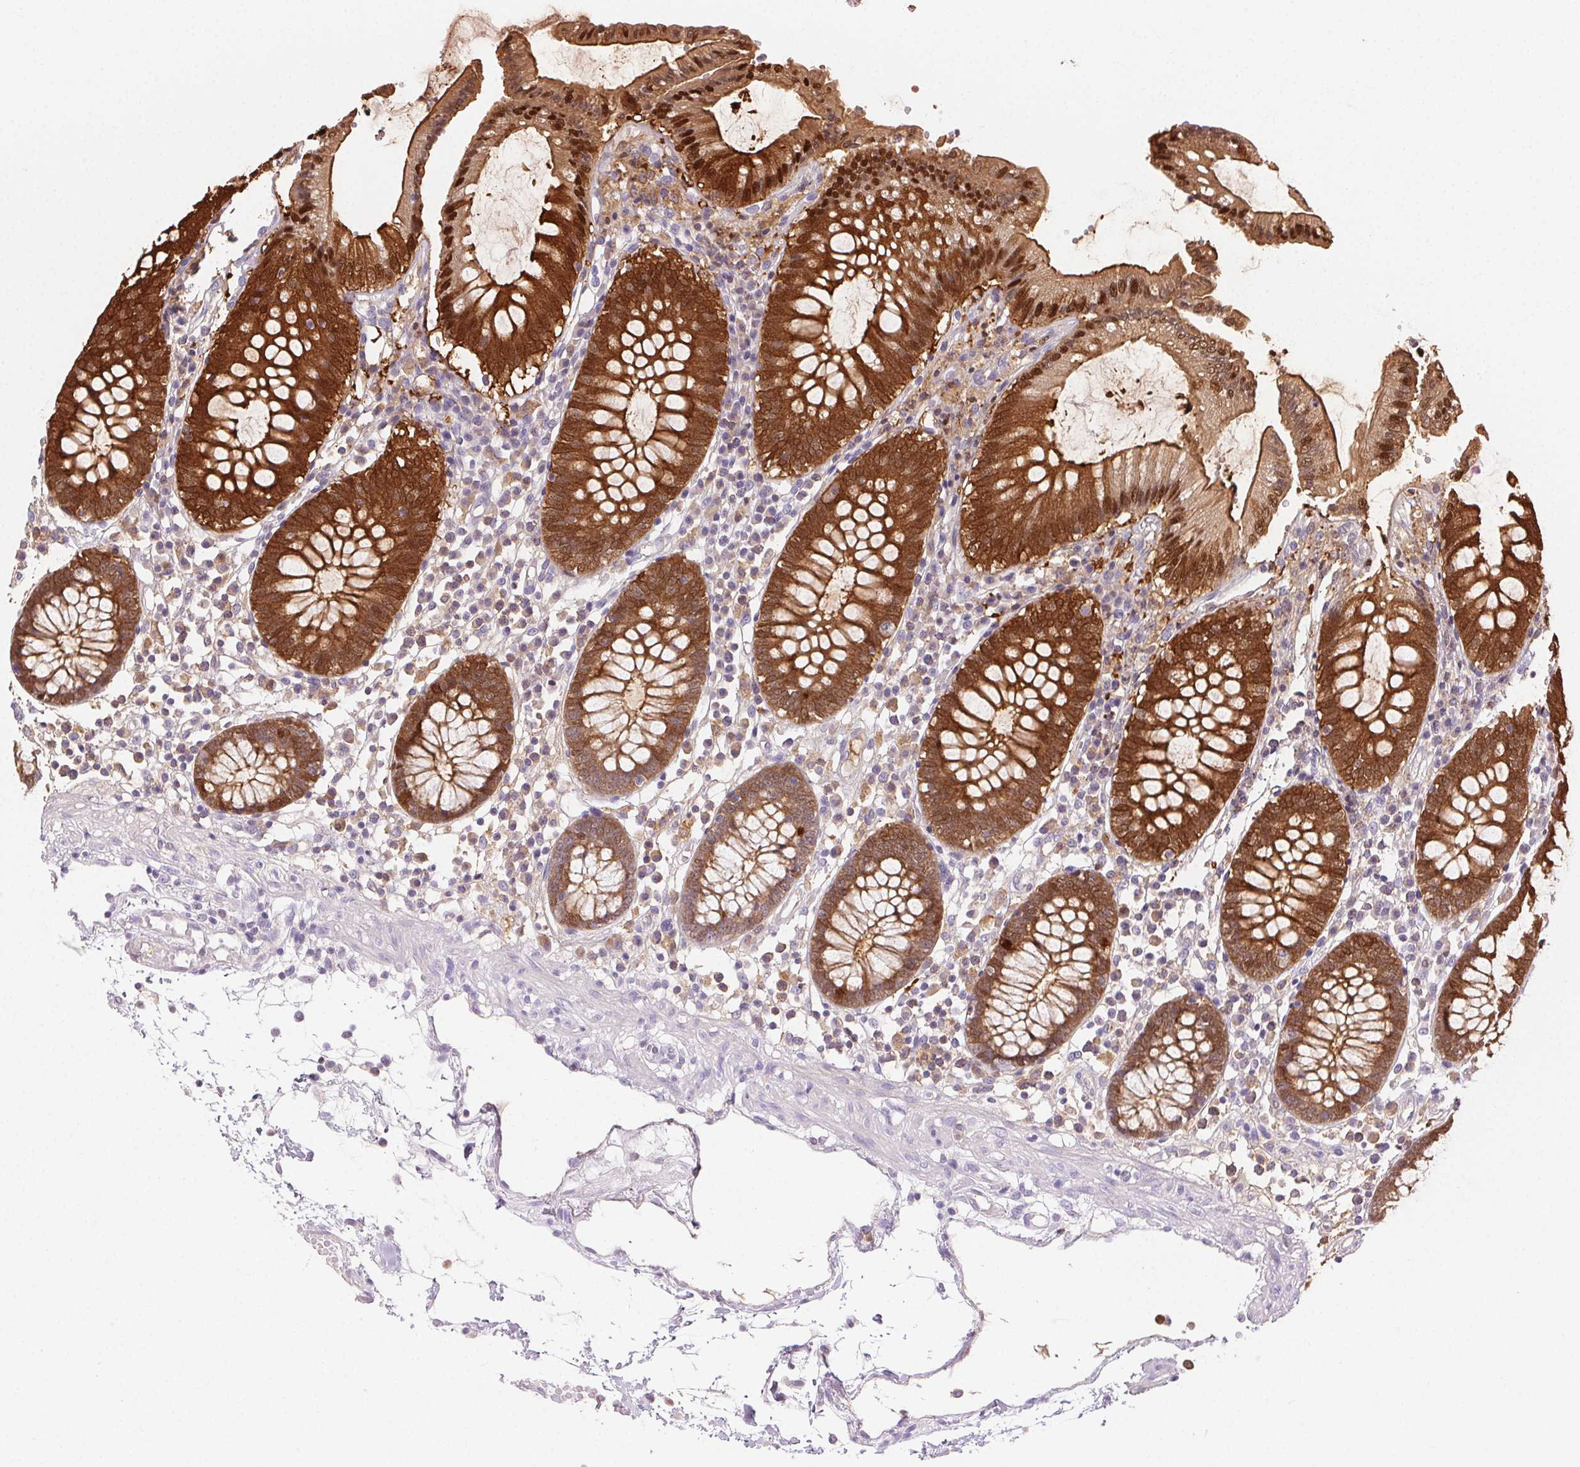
{"staining": {"intensity": "negative", "quantity": "none", "location": "none"}, "tissue": "colon", "cell_type": "Endothelial cells", "image_type": "normal", "snomed": [{"axis": "morphology", "description": "Normal tissue, NOS"}, {"axis": "morphology", "description": "Adenocarcinoma, NOS"}, {"axis": "topography", "description": "Colon"}], "caption": "This is an immunohistochemistry (IHC) photomicrograph of unremarkable colon. There is no staining in endothelial cells.", "gene": "TMEM45A", "patient": {"sex": "male", "age": 83}}